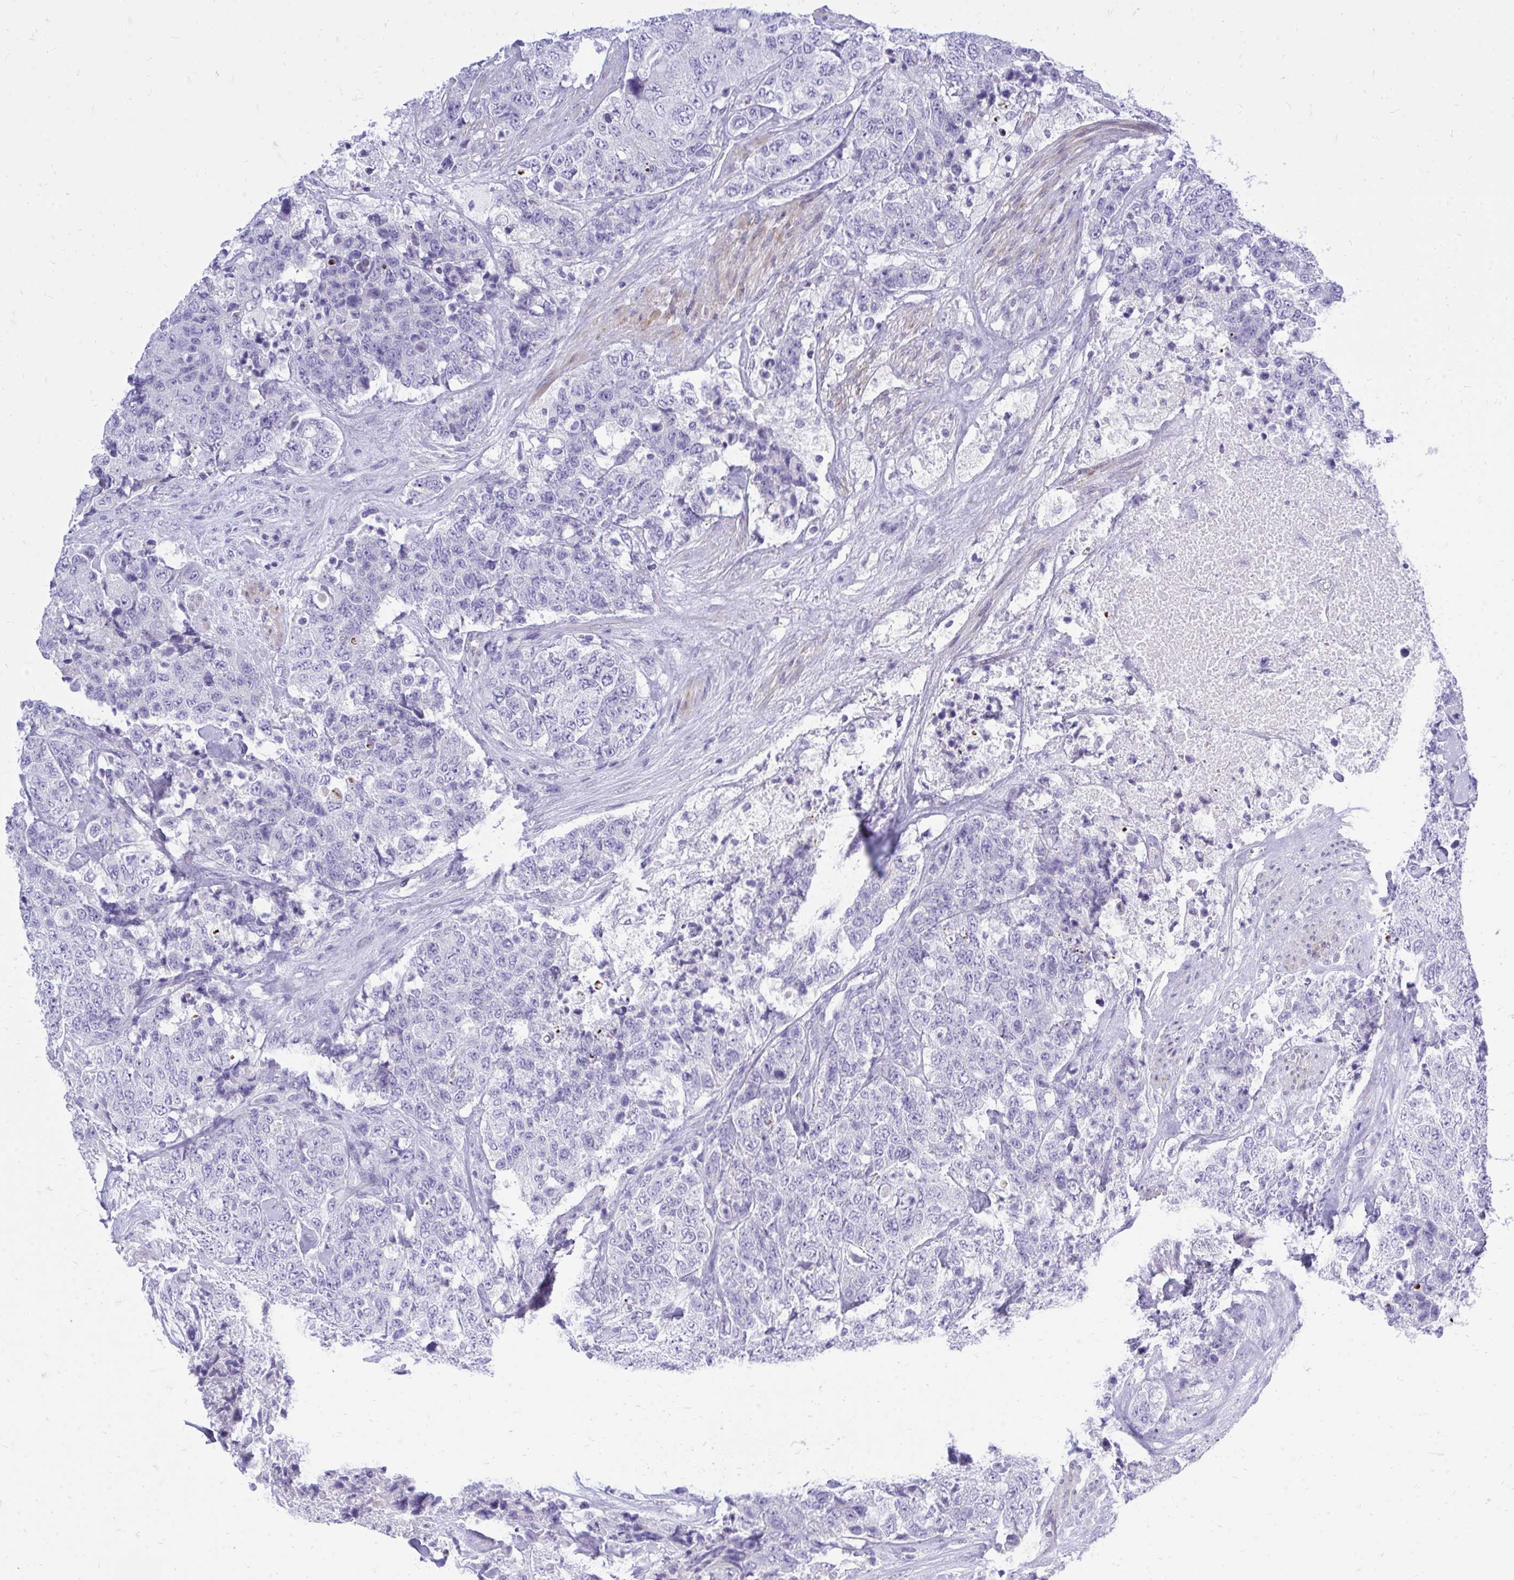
{"staining": {"intensity": "negative", "quantity": "none", "location": "none"}, "tissue": "urothelial cancer", "cell_type": "Tumor cells", "image_type": "cancer", "snomed": [{"axis": "morphology", "description": "Urothelial carcinoma, High grade"}, {"axis": "topography", "description": "Urinary bladder"}], "caption": "Immunohistochemistry (IHC) of human urothelial carcinoma (high-grade) reveals no positivity in tumor cells.", "gene": "GABRA1", "patient": {"sex": "female", "age": 78}}